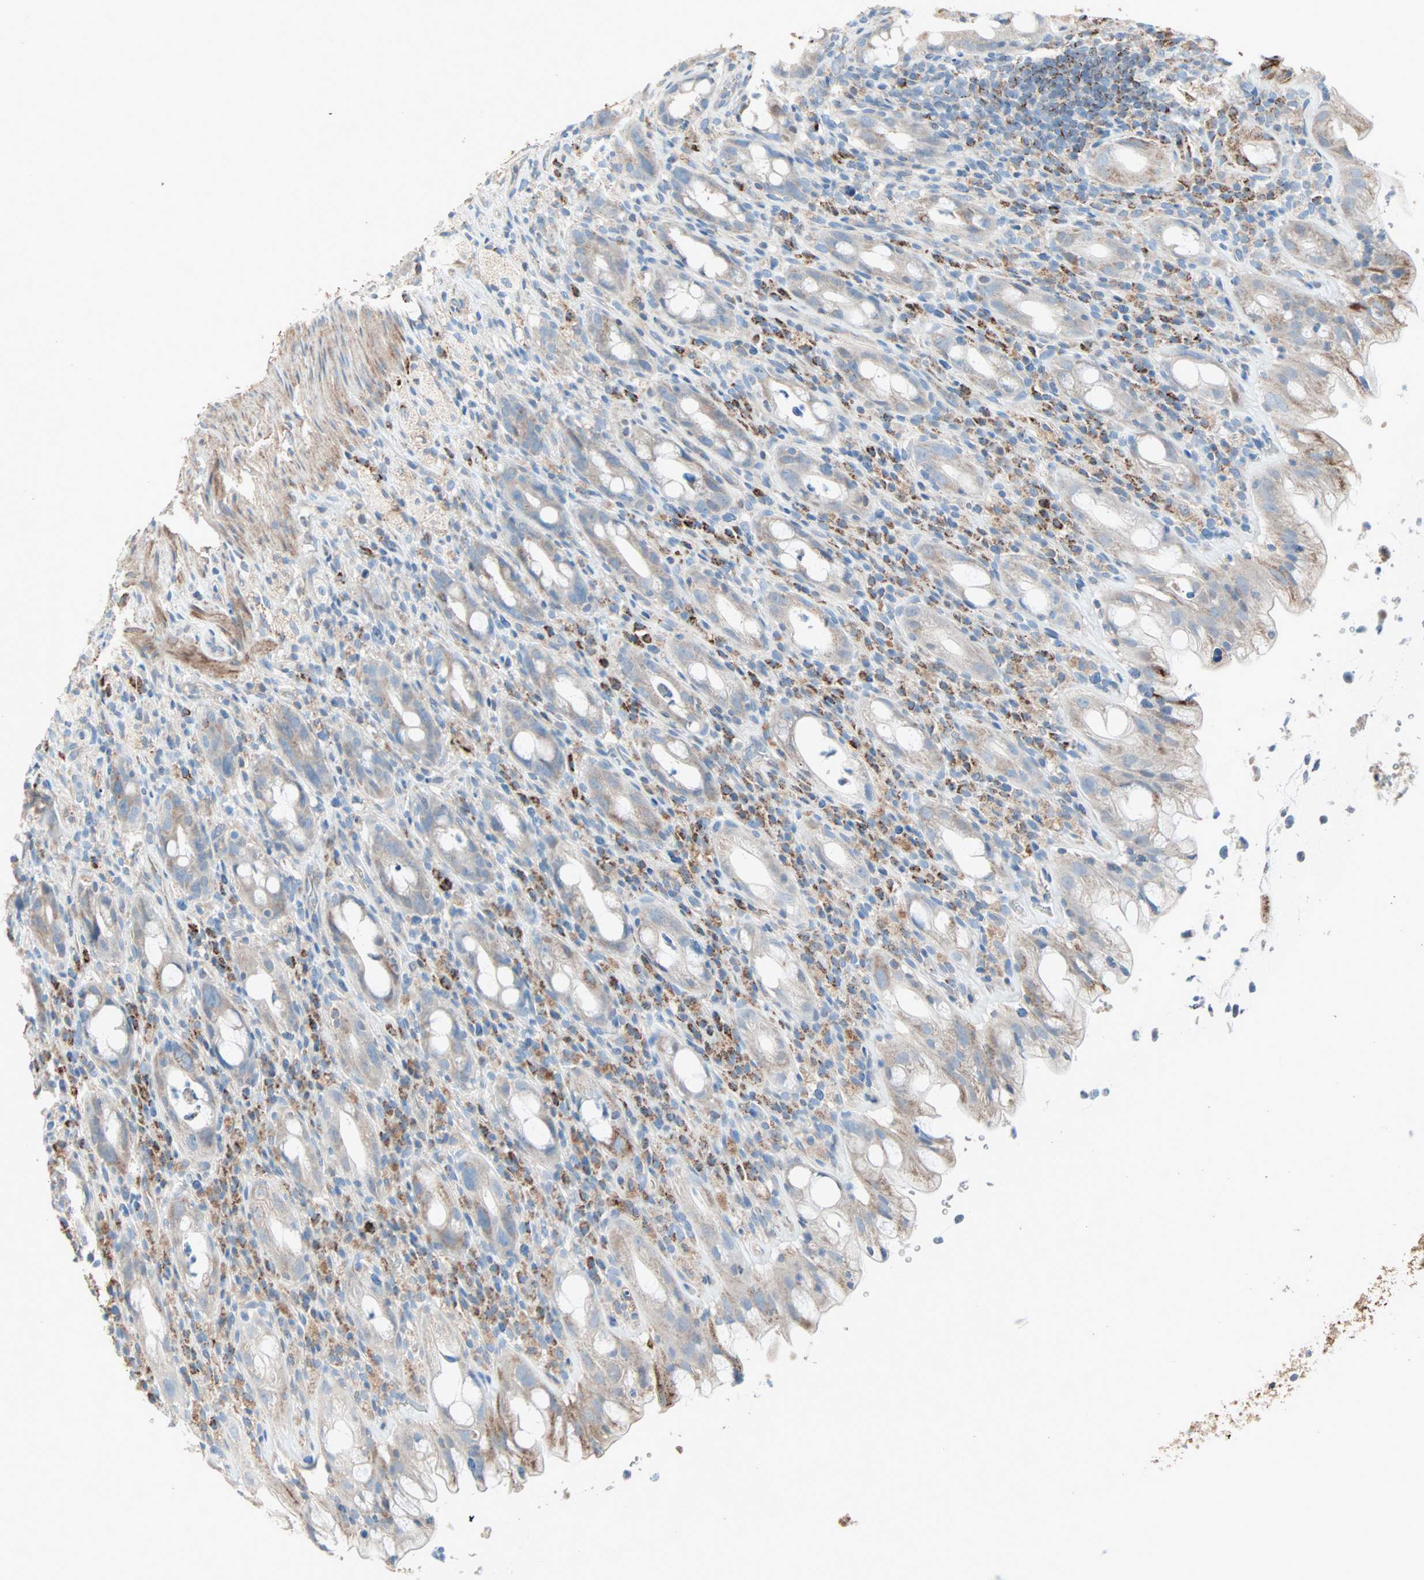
{"staining": {"intensity": "strong", "quantity": "<25%", "location": "cytoplasmic/membranous"}, "tissue": "rectum", "cell_type": "Glandular cells", "image_type": "normal", "snomed": [{"axis": "morphology", "description": "Normal tissue, NOS"}, {"axis": "topography", "description": "Rectum"}], "caption": "About <25% of glandular cells in unremarkable rectum show strong cytoplasmic/membranous protein positivity as visualized by brown immunohistochemical staining.", "gene": "ACVRL1", "patient": {"sex": "male", "age": 44}}